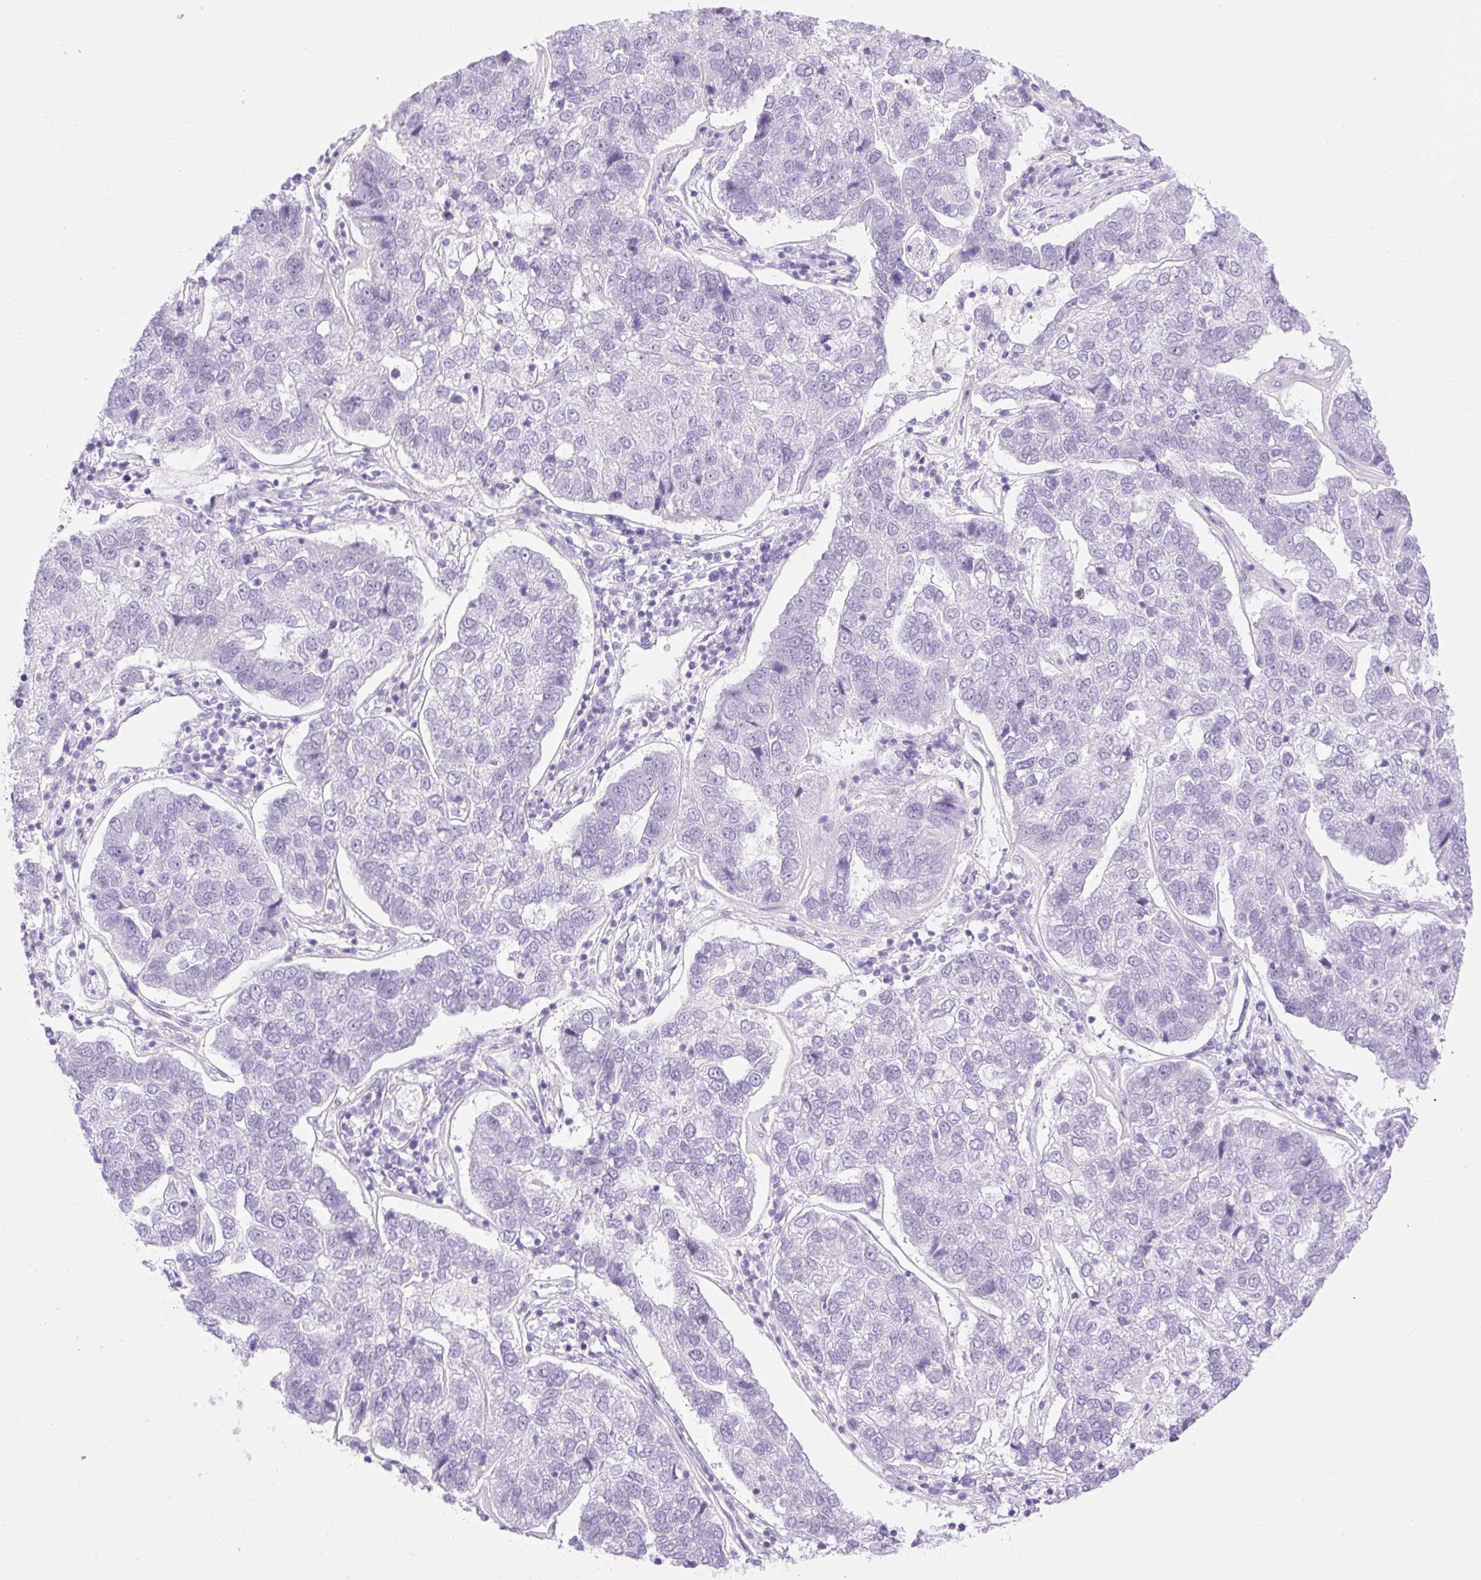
{"staining": {"intensity": "negative", "quantity": "none", "location": "none"}, "tissue": "pancreatic cancer", "cell_type": "Tumor cells", "image_type": "cancer", "snomed": [{"axis": "morphology", "description": "Adenocarcinoma, NOS"}, {"axis": "topography", "description": "Pancreas"}], "caption": "Immunohistochemistry histopathology image of human pancreatic adenocarcinoma stained for a protein (brown), which displays no staining in tumor cells.", "gene": "SPRR4", "patient": {"sex": "female", "age": 61}}